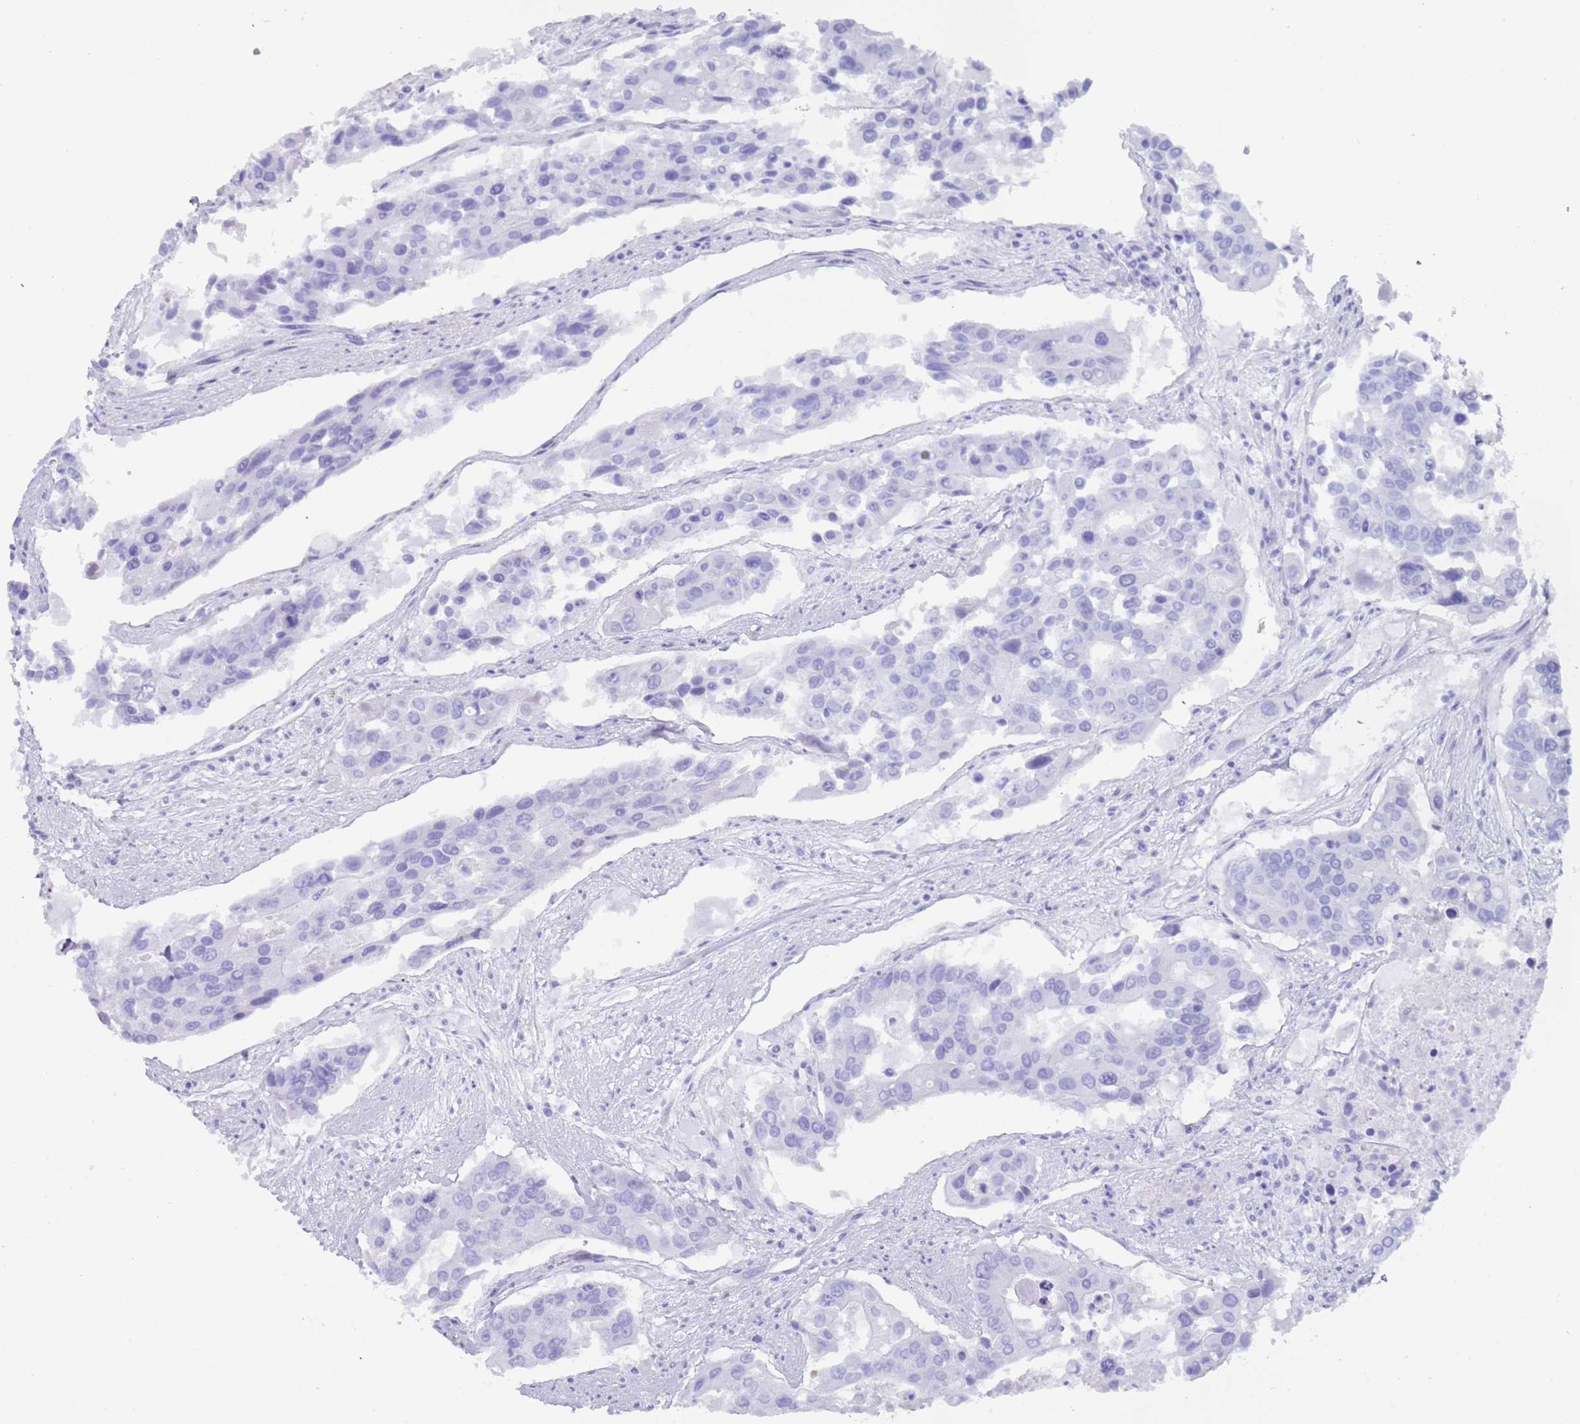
{"staining": {"intensity": "negative", "quantity": "none", "location": "none"}, "tissue": "colorectal cancer", "cell_type": "Tumor cells", "image_type": "cancer", "snomed": [{"axis": "morphology", "description": "Adenocarcinoma, NOS"}, {"axis": "topography", "description": "Colon"}], "caption": "The IHC micrograph has no significant staining in tumor cells of colorectal adenocarcinoma tissue. (DAB IHC visualized using brightfield microscopy, high magnification).", "gene": "HDAC8", "patient": {"sex": "male", "age": 77}}